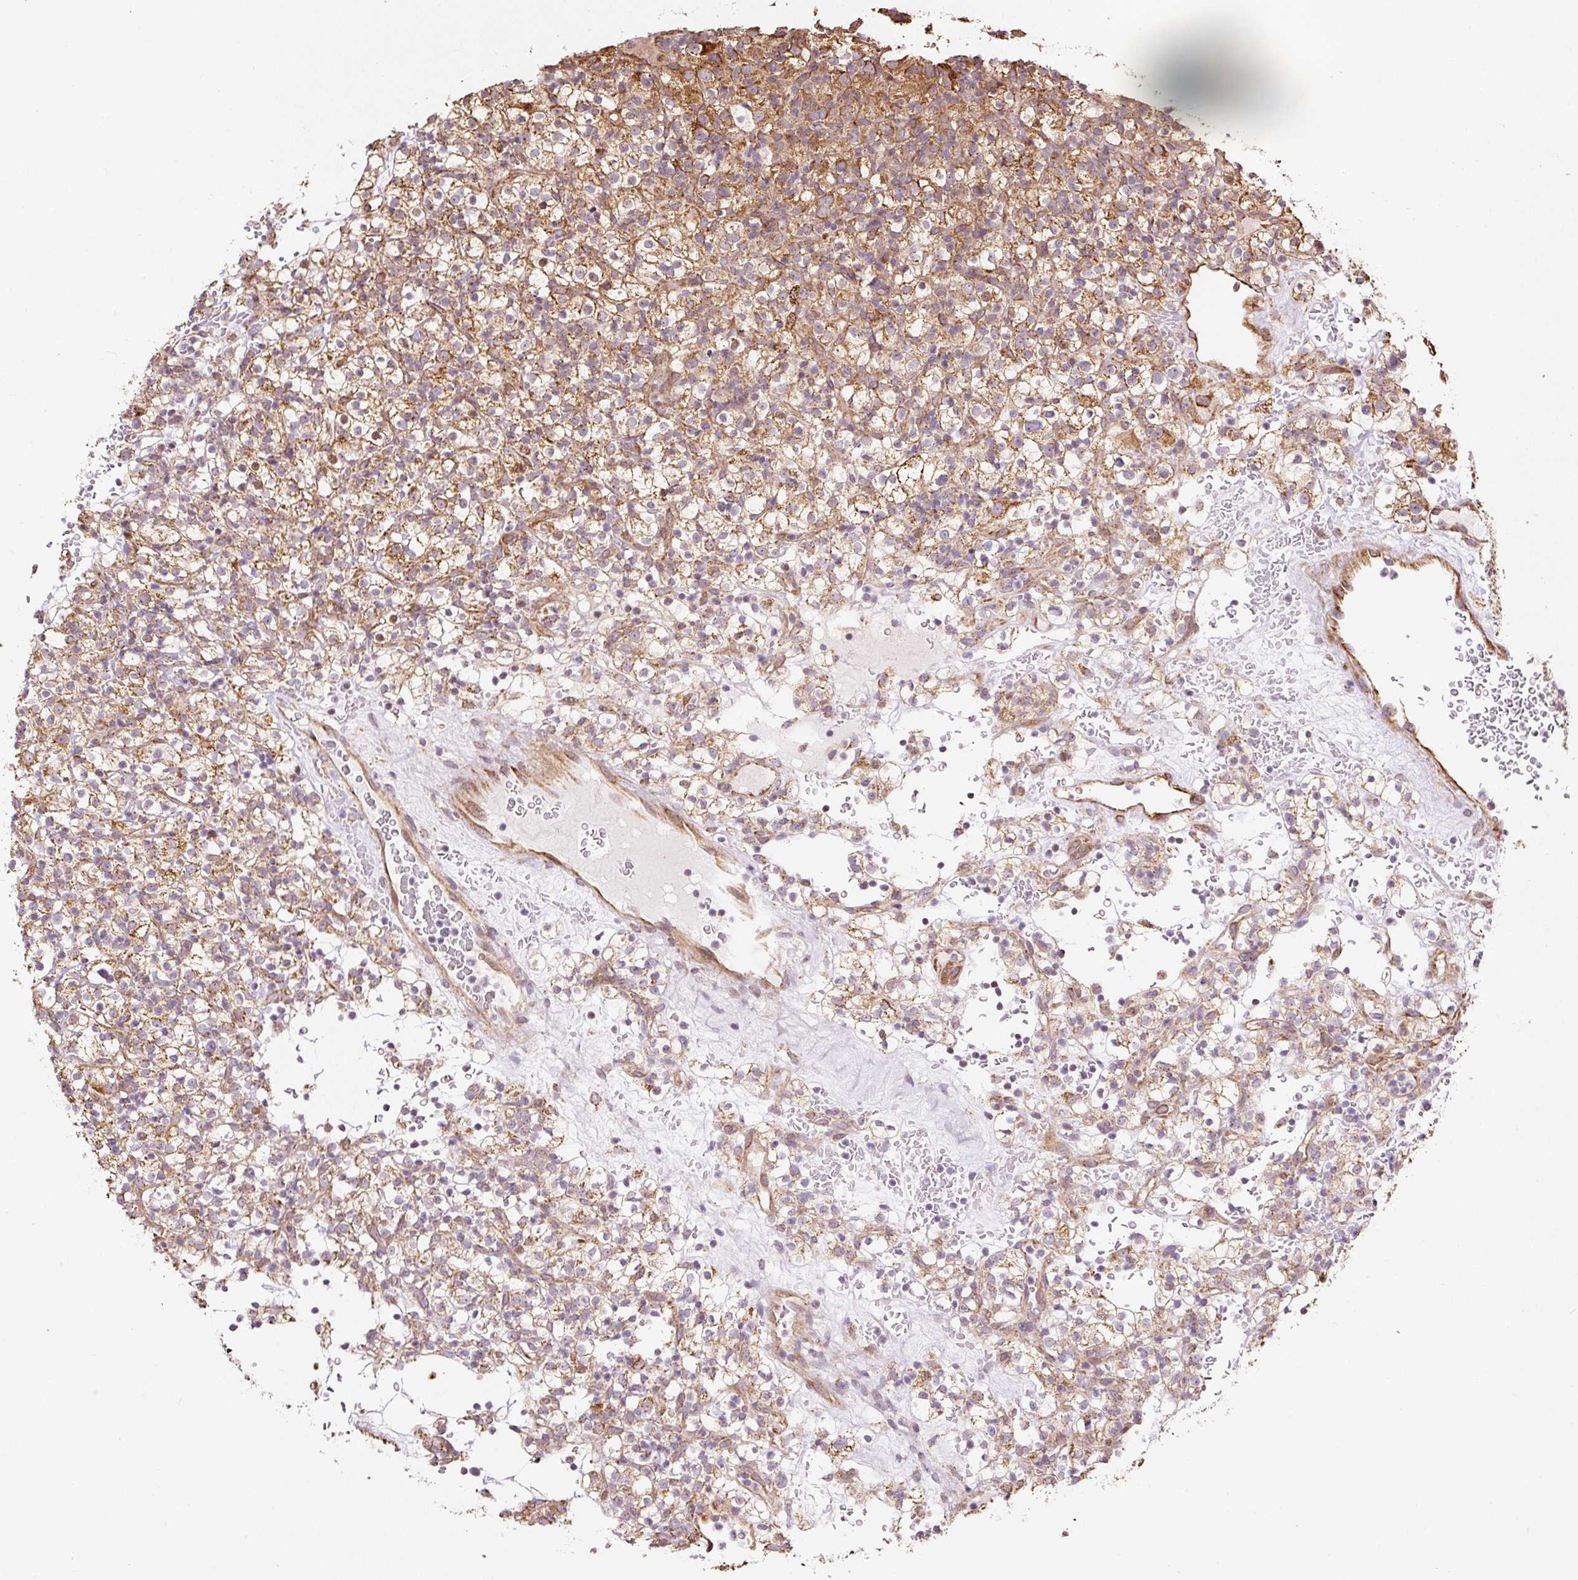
{"staining": {"intensity": "moderate", "quantity": ">75%", "location": "cytoplasmic/membranous"}, "tissue": "renal cancer", "cell_type": "Tumor cells", "image_type": "cancer", "snomed": [{"axis": "morphology", "description": "Normal tissue, NOS"}, {"axis": "morphology", "description": "Adenocarcinoma, NOS"}, {"axis": "topography", "description": "Kidney"}], "caption": "Human adenocarcinoma (renal) stained with a protein marker shows moderate staining in tumor cells.", "gene": "ETF1", "patient": {"sex": "female", "age": 72}}